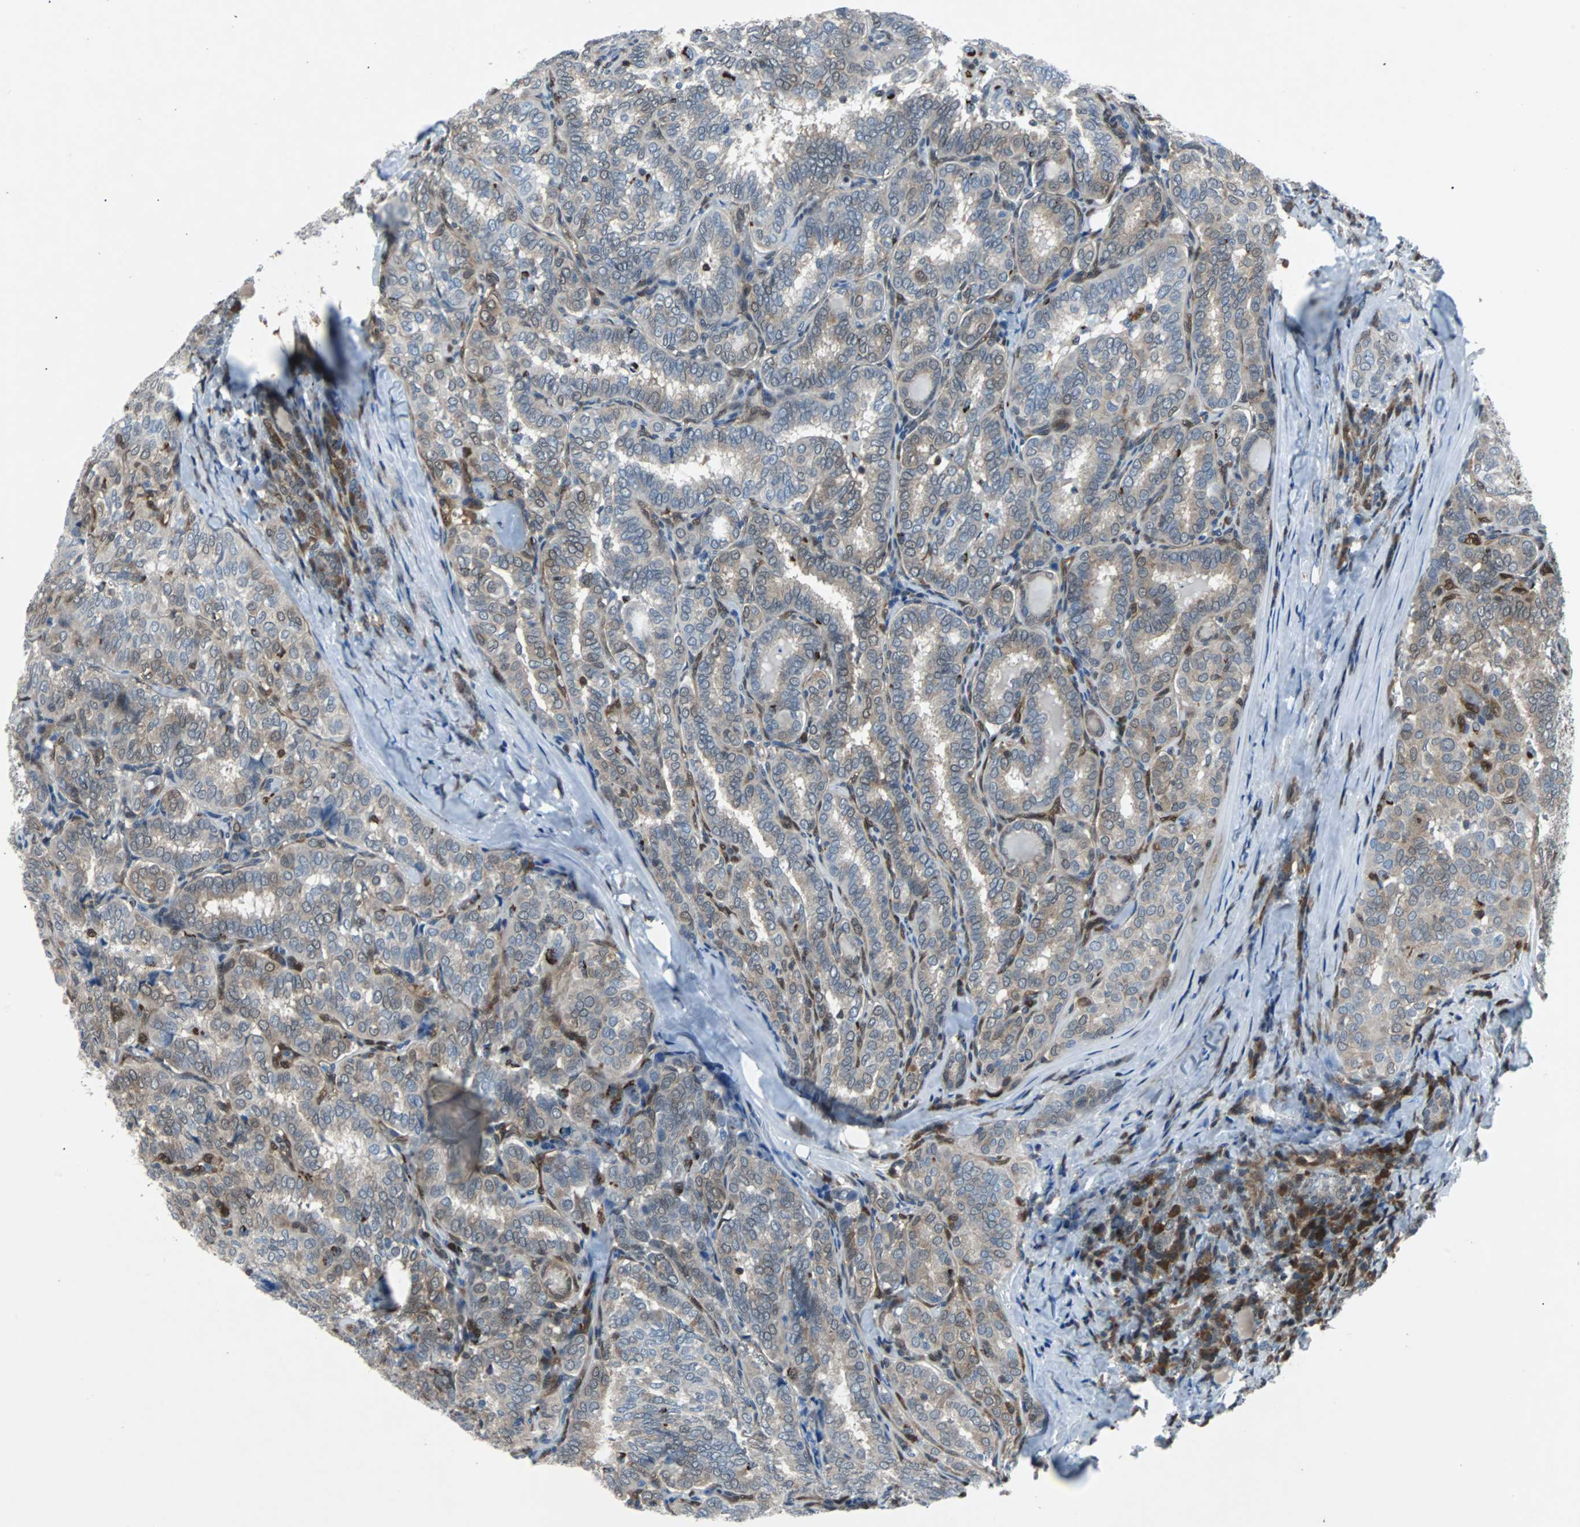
{"staining": {"intensity": "weak", "quantity": "25%-75%", "location": "cytoplasmic/membranous,nuclear"}, "tissue": "thyroid cancer", "cell_type": "Tumor cells", "image_type": "cancer", "snomed": [{"axis": "morphology", "description": "Normal tissue, NOS"}, {"axis": "morphology", "description": "Papillary adenocarcinoma, NOS"}, {"axis": "topography", "description": "Thyroid gland"}], "caption": "Protein positivity by IHC reveals weak cytoplasmic/membranous and nuclear positivity in about 25%-75% of tumor cells in thyroid cancer (papillary adenocarcinoma).", "gene": "MAP2K6", "patient": {"sex": "female", "age": 30}}